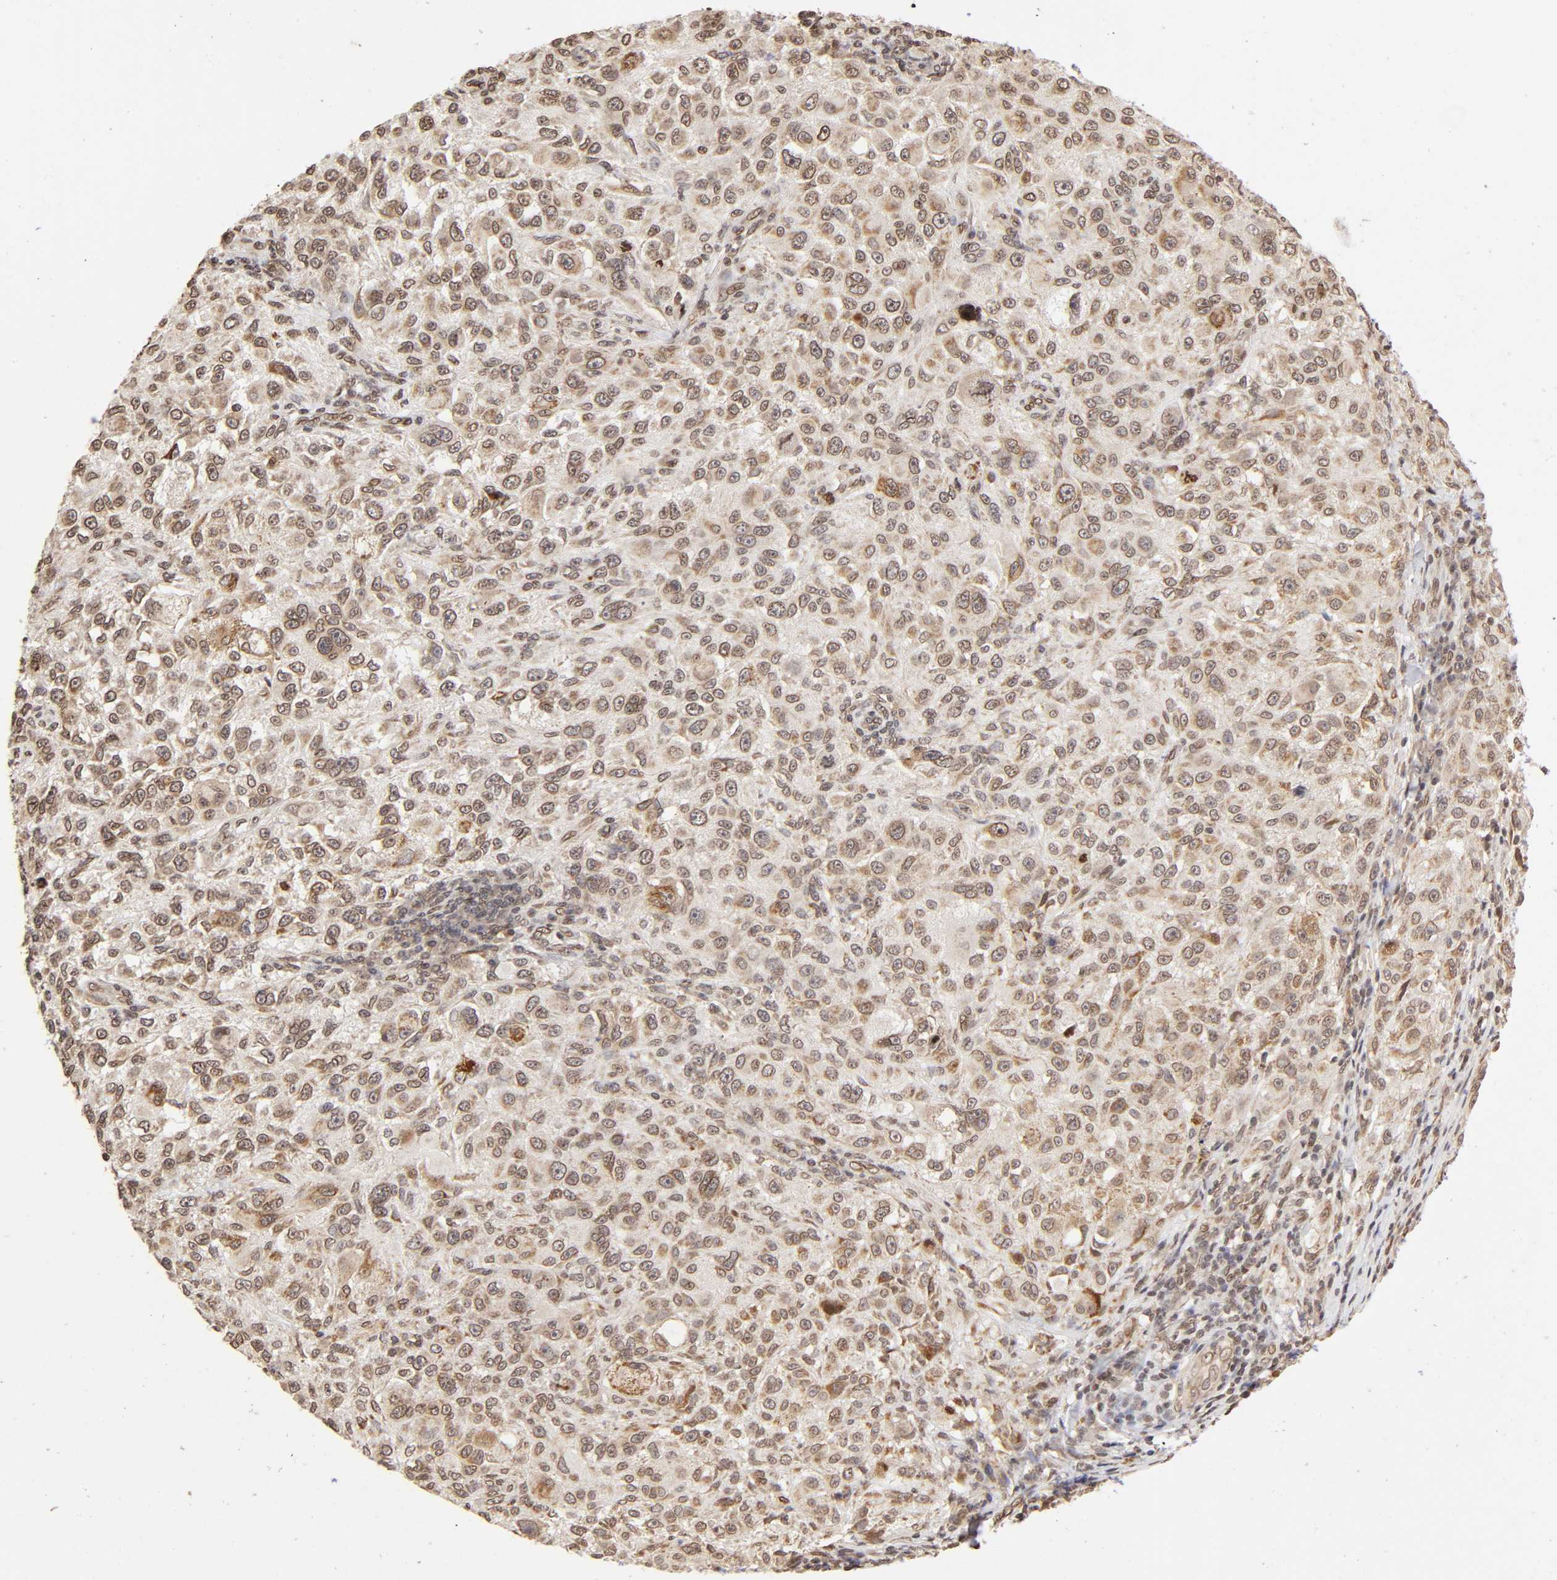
{"staining": {"intensity": "weak", "quantity": ">75%", "location": "cytoplasmic/membranous,nuclear"}, "tissue": "melanoma", "cell_type": "Tumor cells", "image_type": "cancer", "snomed": [{"axis": "morphology", "description": "Necrosis, NOS"}, {"axis": "morphology", "description": "Malignant melanoma, NOS"}, {"axis": "topography", "description": "Skin"}], "caption": "Malignant melanoma stained for a protein demonstrates weak cytoplasmic/membranous and nuclear positivity in tumor cells.", "gene": "MLLT6", "patient": {"sex": "female", "age": 87}}